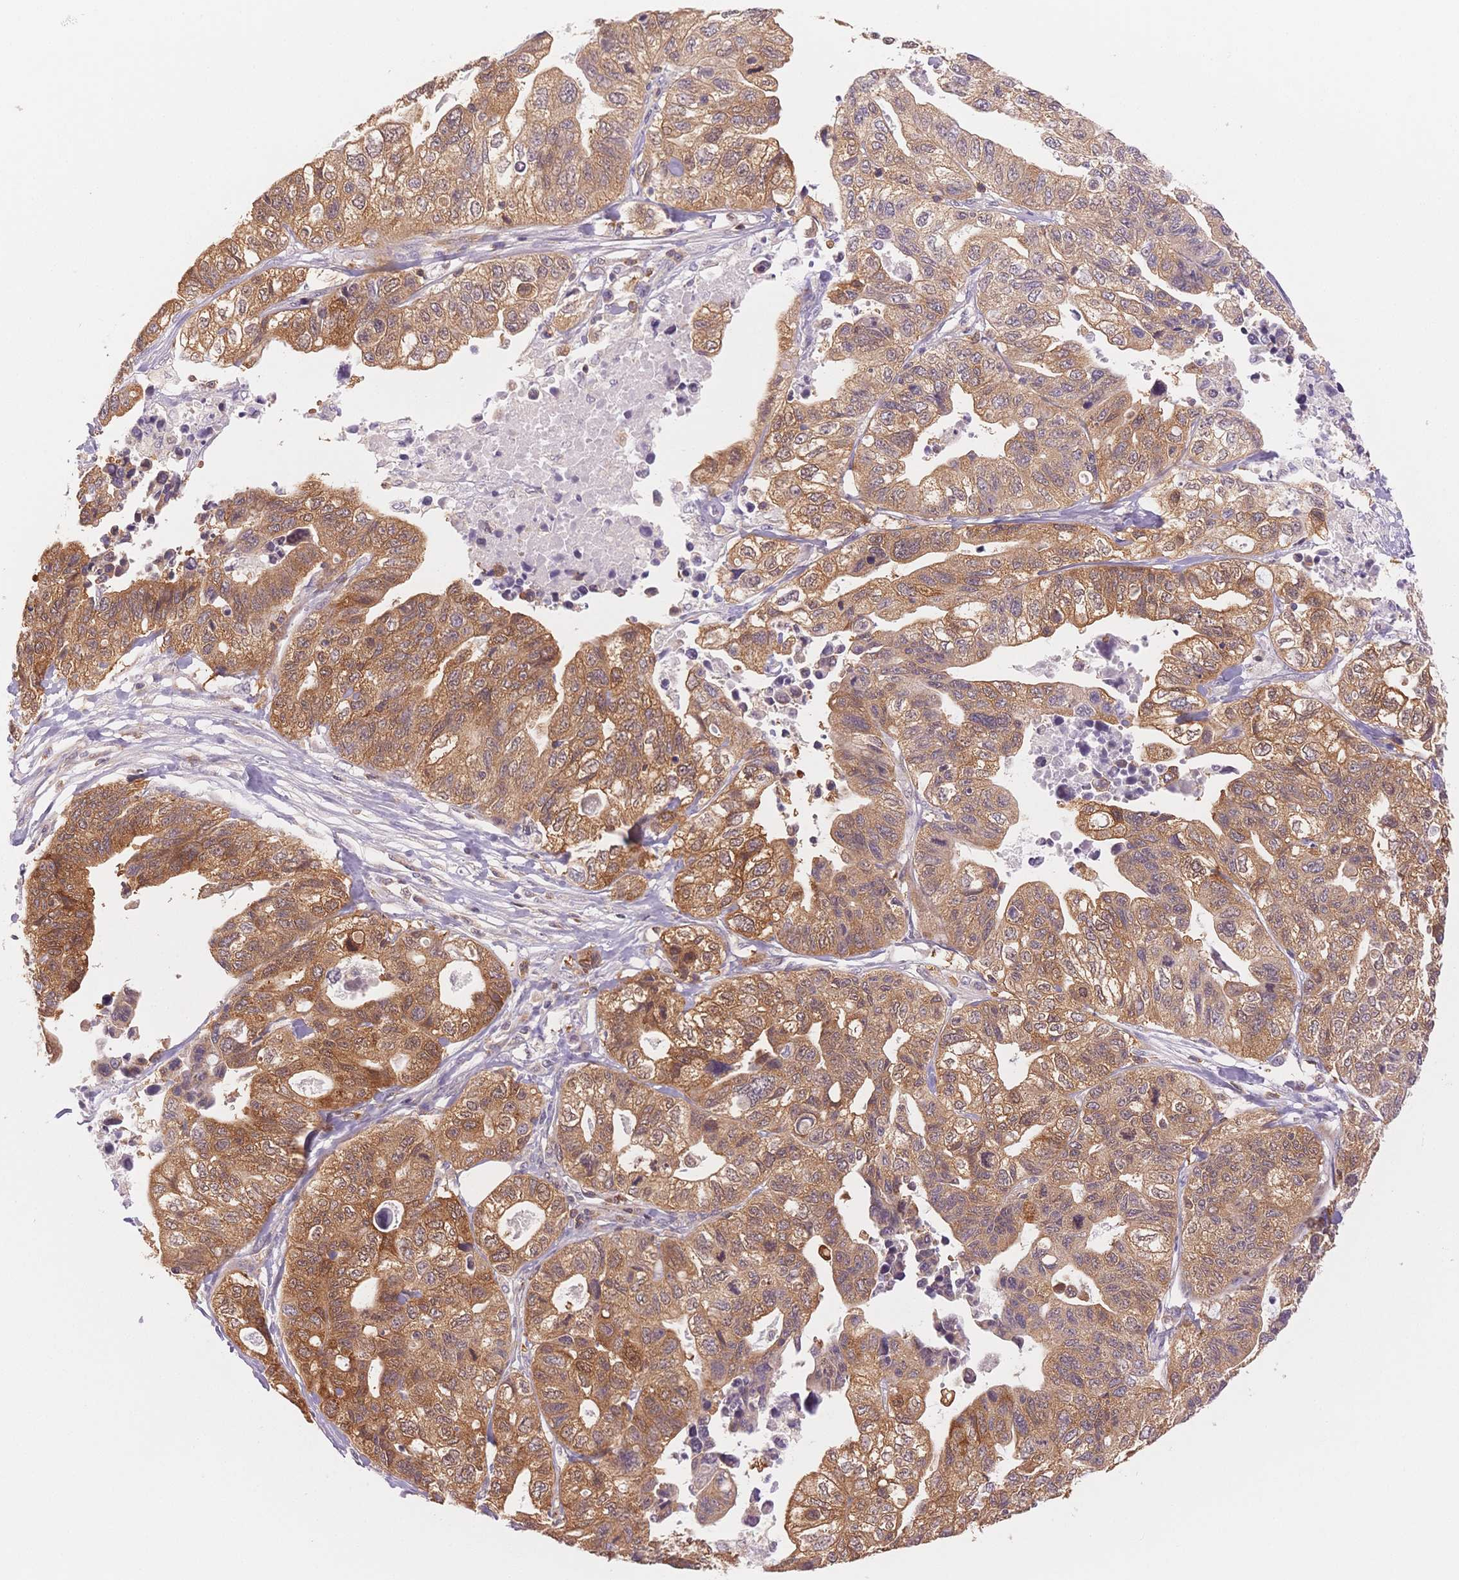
{"staining": {"intensity": "moderate", "quantity": ">75%", "location": "cytoplasmic/membranous"}, "tissue": "stomach cancer", "cell_type": "Tumor cells", "image_type": "cancer", "snomed": [{"axis": "morphology", "description": "Adenocarcinoma, NOS"}, {"axis": "topography", "description": "Stomach, upper"}], "caption": "Immunohistochemistry of stomach cancer exhibits medium levels of moderate cytoplasmic/membranous expression in about >75% of tumor cells.", "gene": "STK39", "patient": {"sex": "female", "age": 67}}